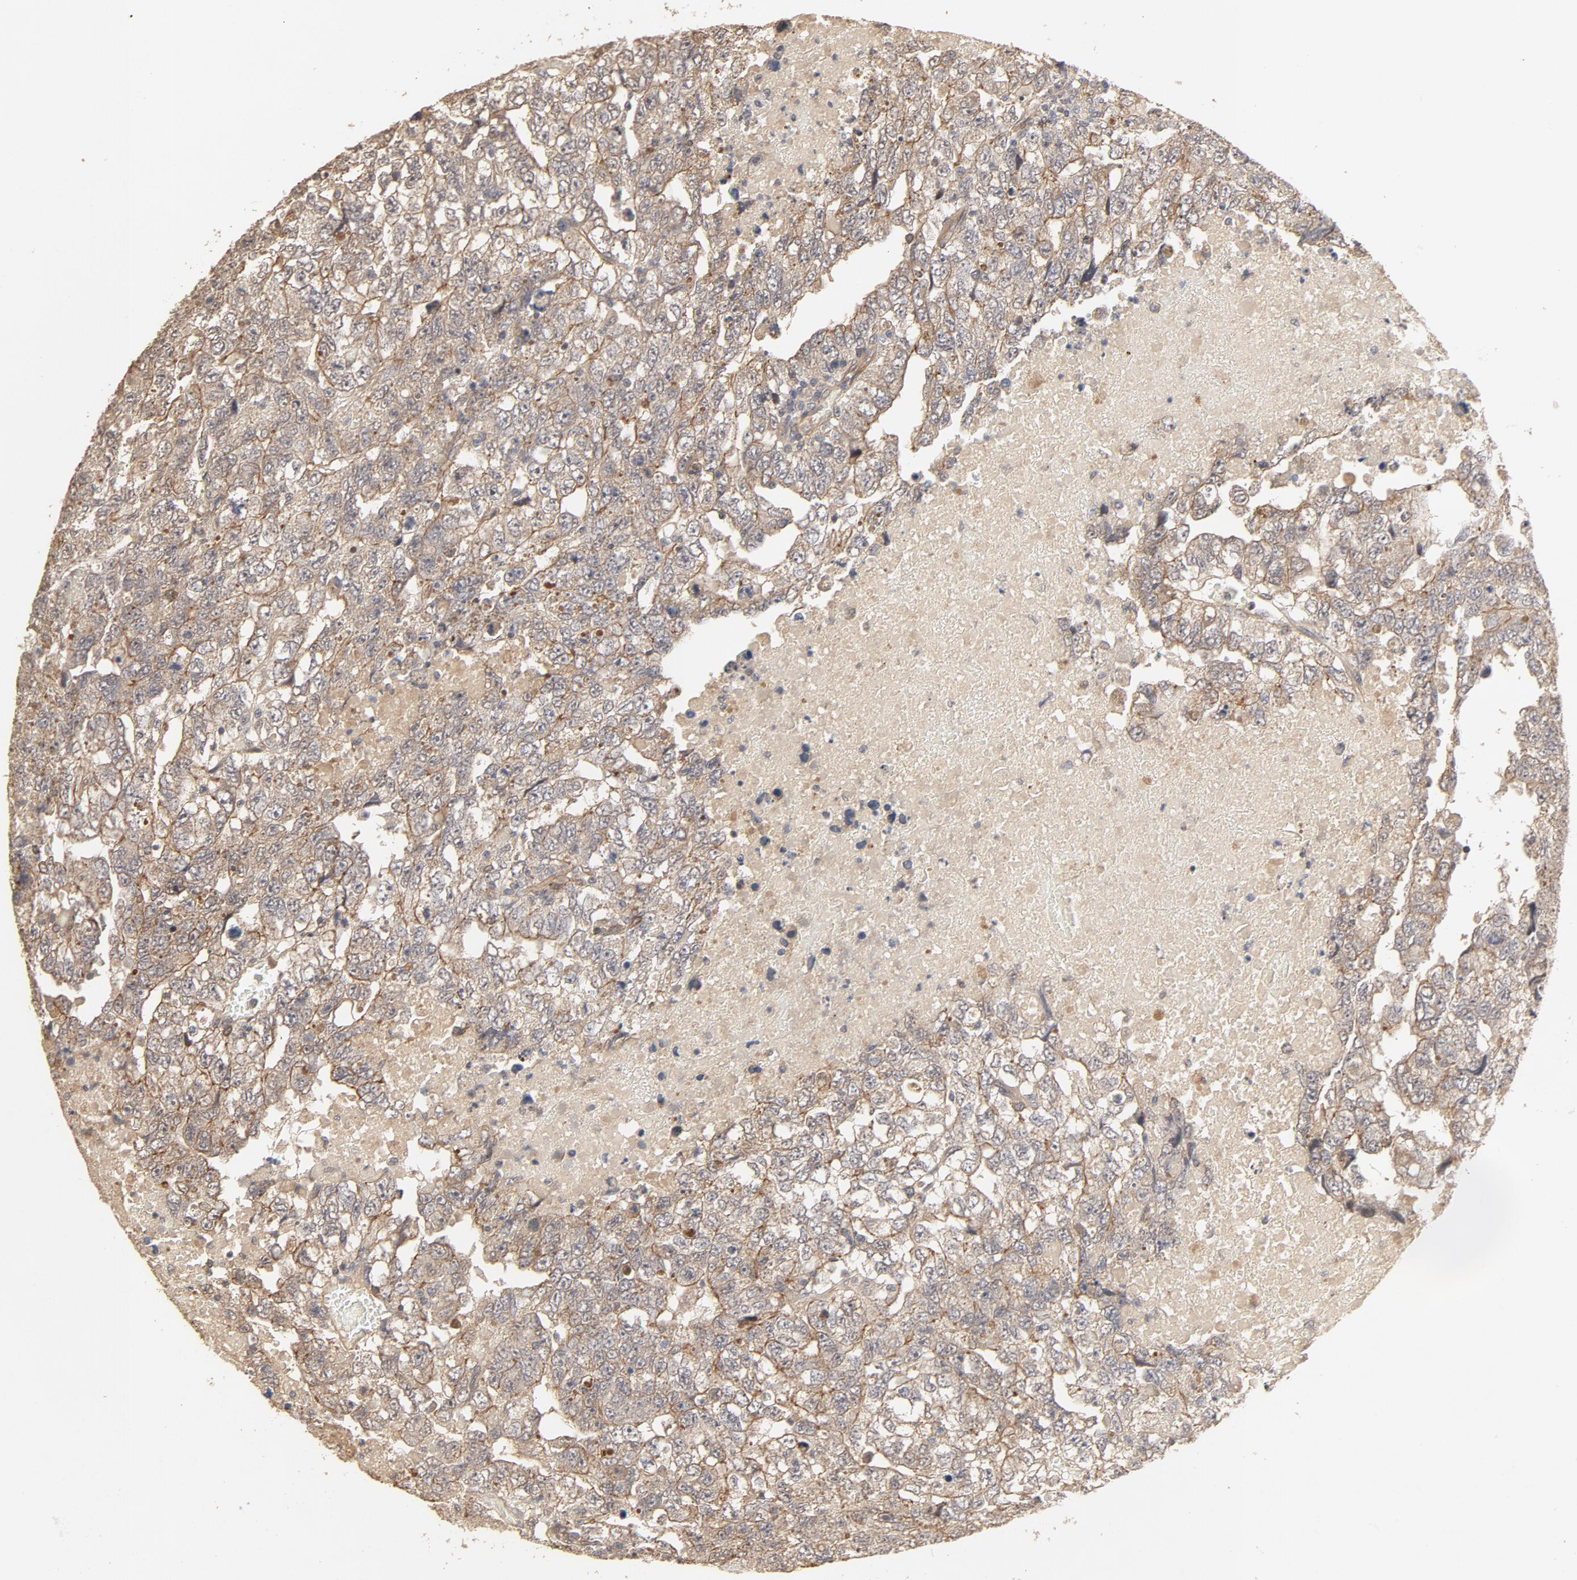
{"staining": {"intensity": "moderate", "quantity": ">75%", "location": "cytoplasmic/membranous"}, "tissue": "testis cancer", "cell_type": "Tumor cells", "image_type": "cancer", "snomed": [{"axis": "morphology", "description": "Carcinoma, Embryonal, NOS"}, {"axis": "topography", "description": "Testis"}], "caption": "Immunohistochemical staining of human testis embryonal carcinoma demonstrates moderate cytoplasmic/membranous protein expression in about >75% of tumor cells. (Stains: DAB (3,3'-diaminobenzidine) in brown, nuclei in blue, Microscopy: brightfield microscopy at high magnification).", "gene": "IL3RA", "patient": {"sex": "male", "age": 36}}